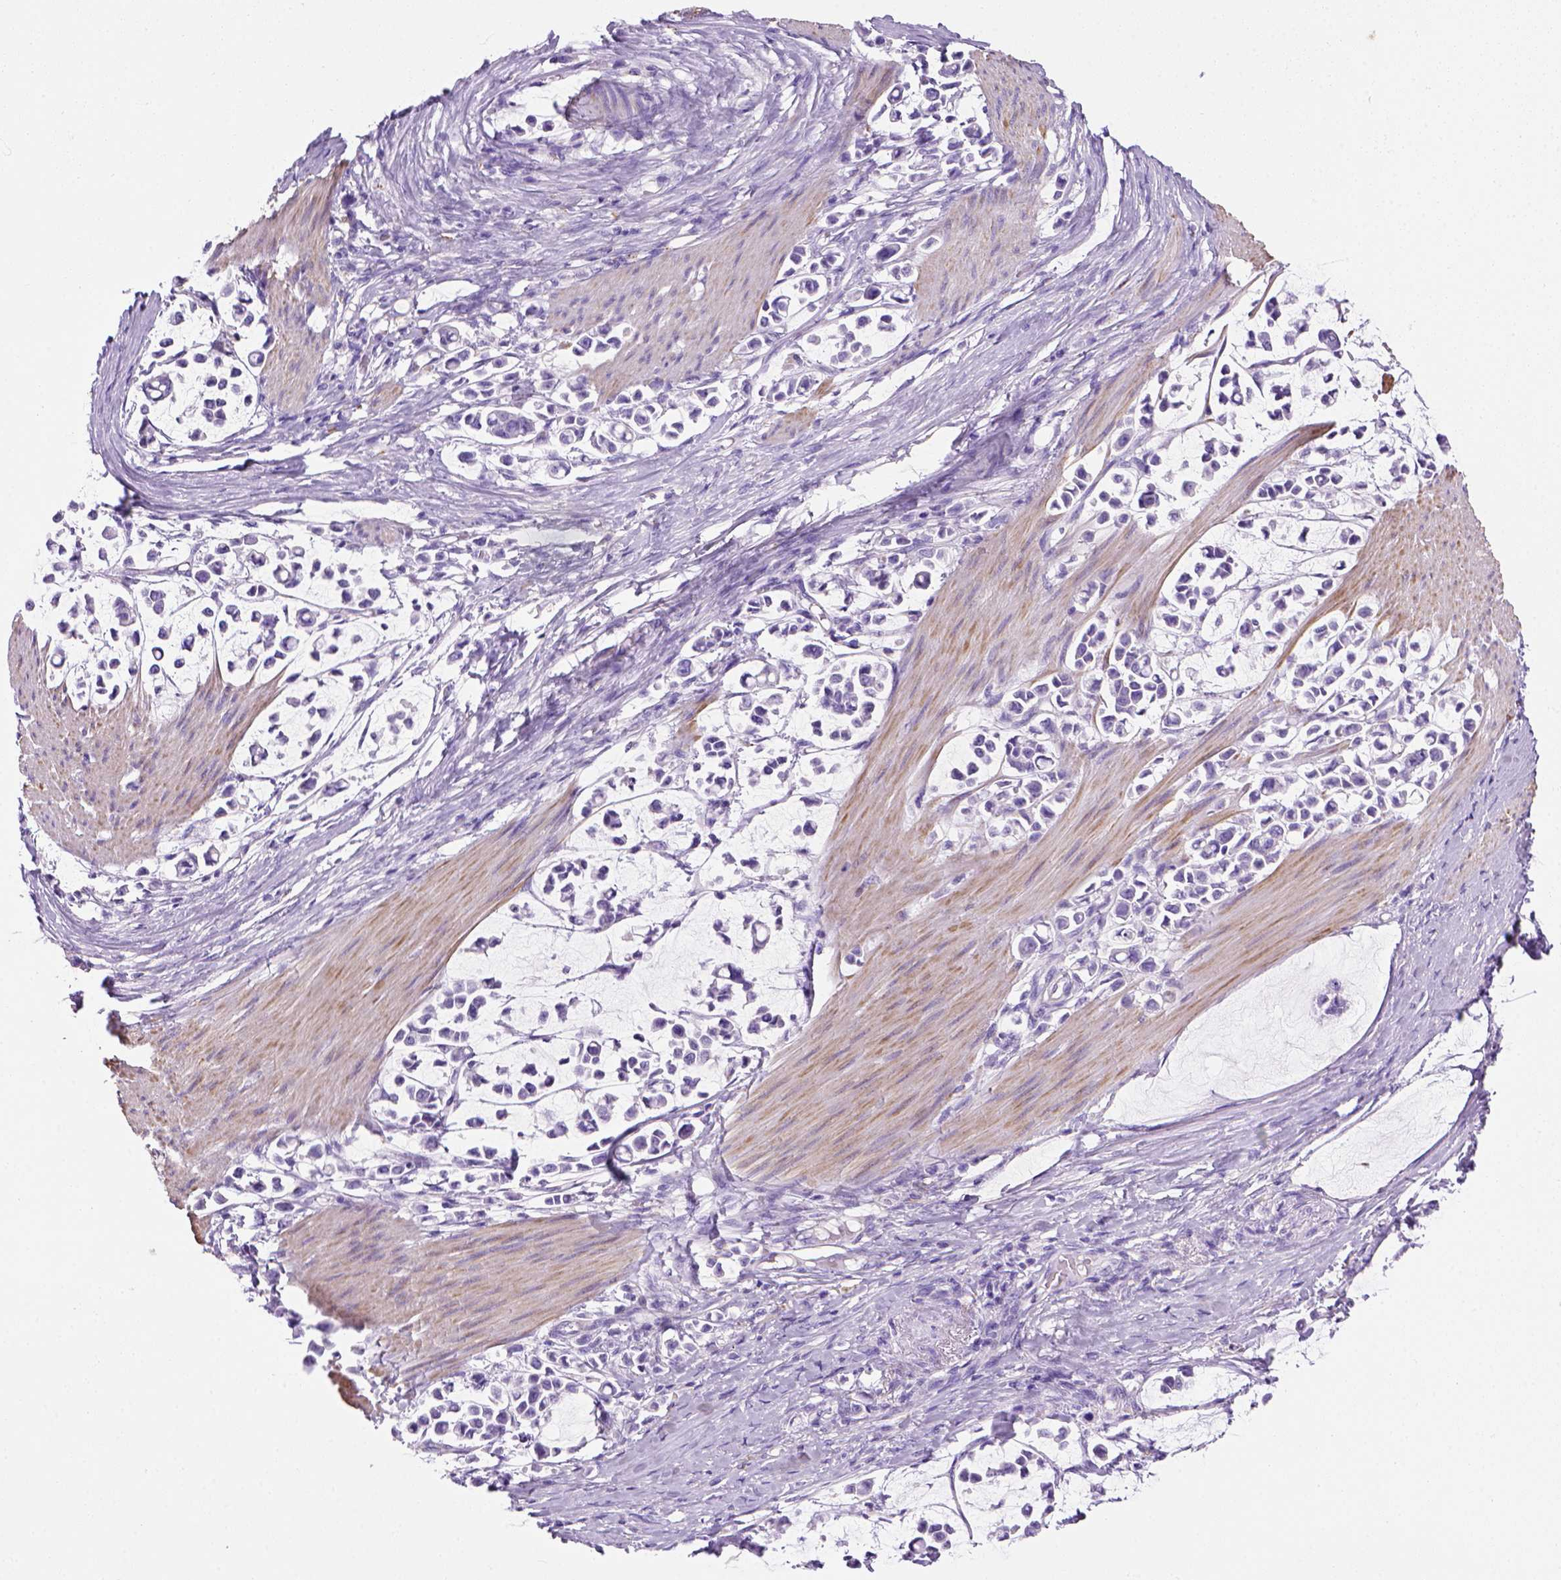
{"staining": {"intensity": "negative", "quantity": "none", "location": "none"}, "tissue": "stomach cancer", "cell_type": "Tumor cells", "image_type": "cancer", "snomed": [{"axis": "morphology", "description": "Adenocarcinoma, NOS"}, {"axis": "topography", "description": "Stomach"}], "caption": "Tumor cells show no significant protein staining in adenocarcinoma (stomach).", "gene": "ARHGEF33", "patient": {"sex": "male", "age": 82}}